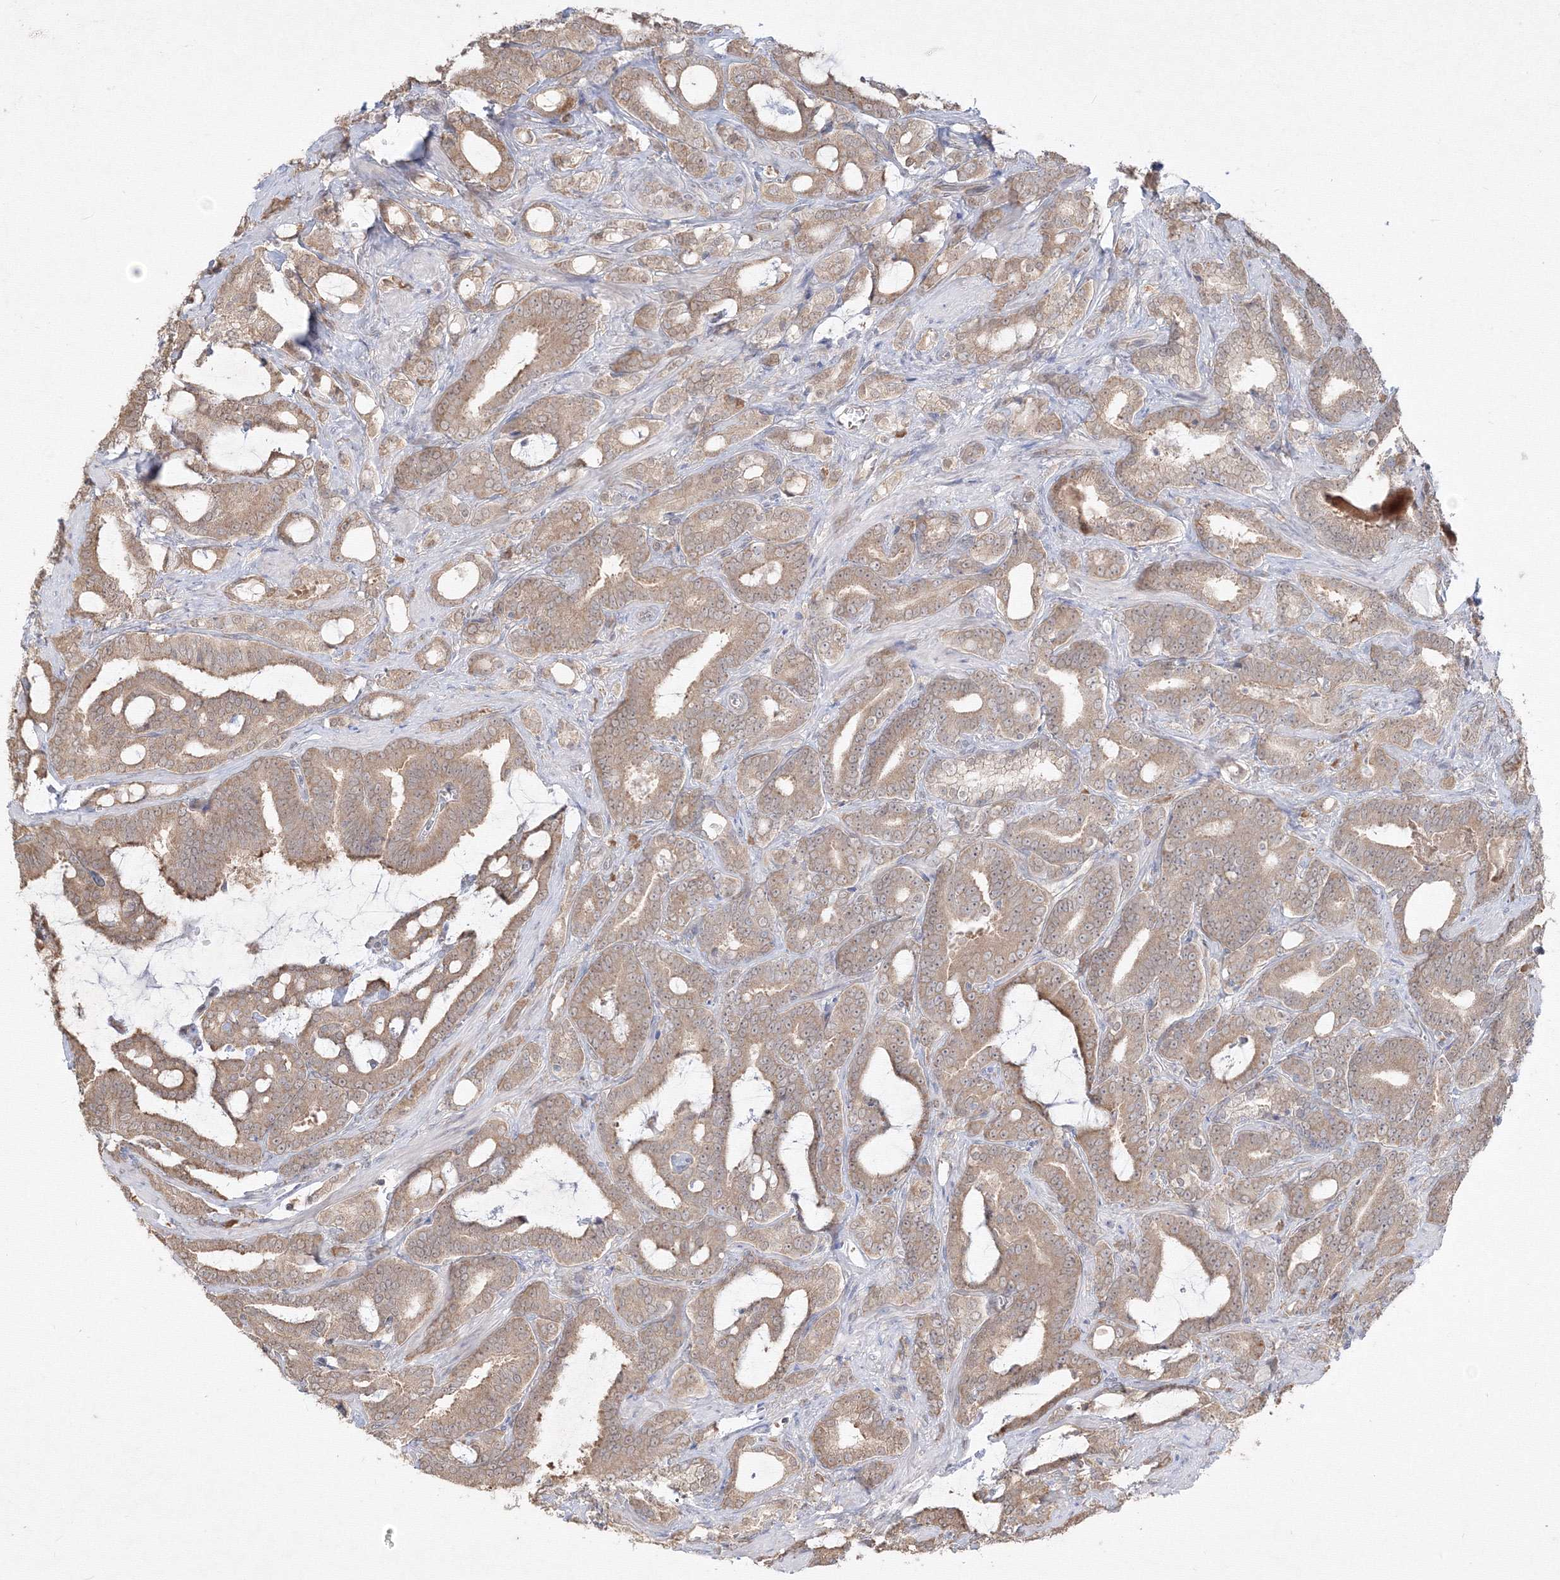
{"staining": {"intensity": "moderate", "quantity": ">75%", "location": "cytoplasmic/membranous"}, "tissue": "prostate cancer", "cell_type": "Tumor cells", "image_type": "cancer", "snomed": [{"axis": "morphology", "description": "Adenocarcinoma, High grade"}, {"axis": "topography", "description": "Prostate and seminal vesicle, NOS"}], "caption": "An image showing moderate cytoplasmic/membranous staining in about >75% of tumor cells in prostate cancer (high-grade adenocarcinoma), as visualized by brown immunohistochemical staining.", "gene": "FBXL8", "patient": {"sex": "male", "age": 67}}